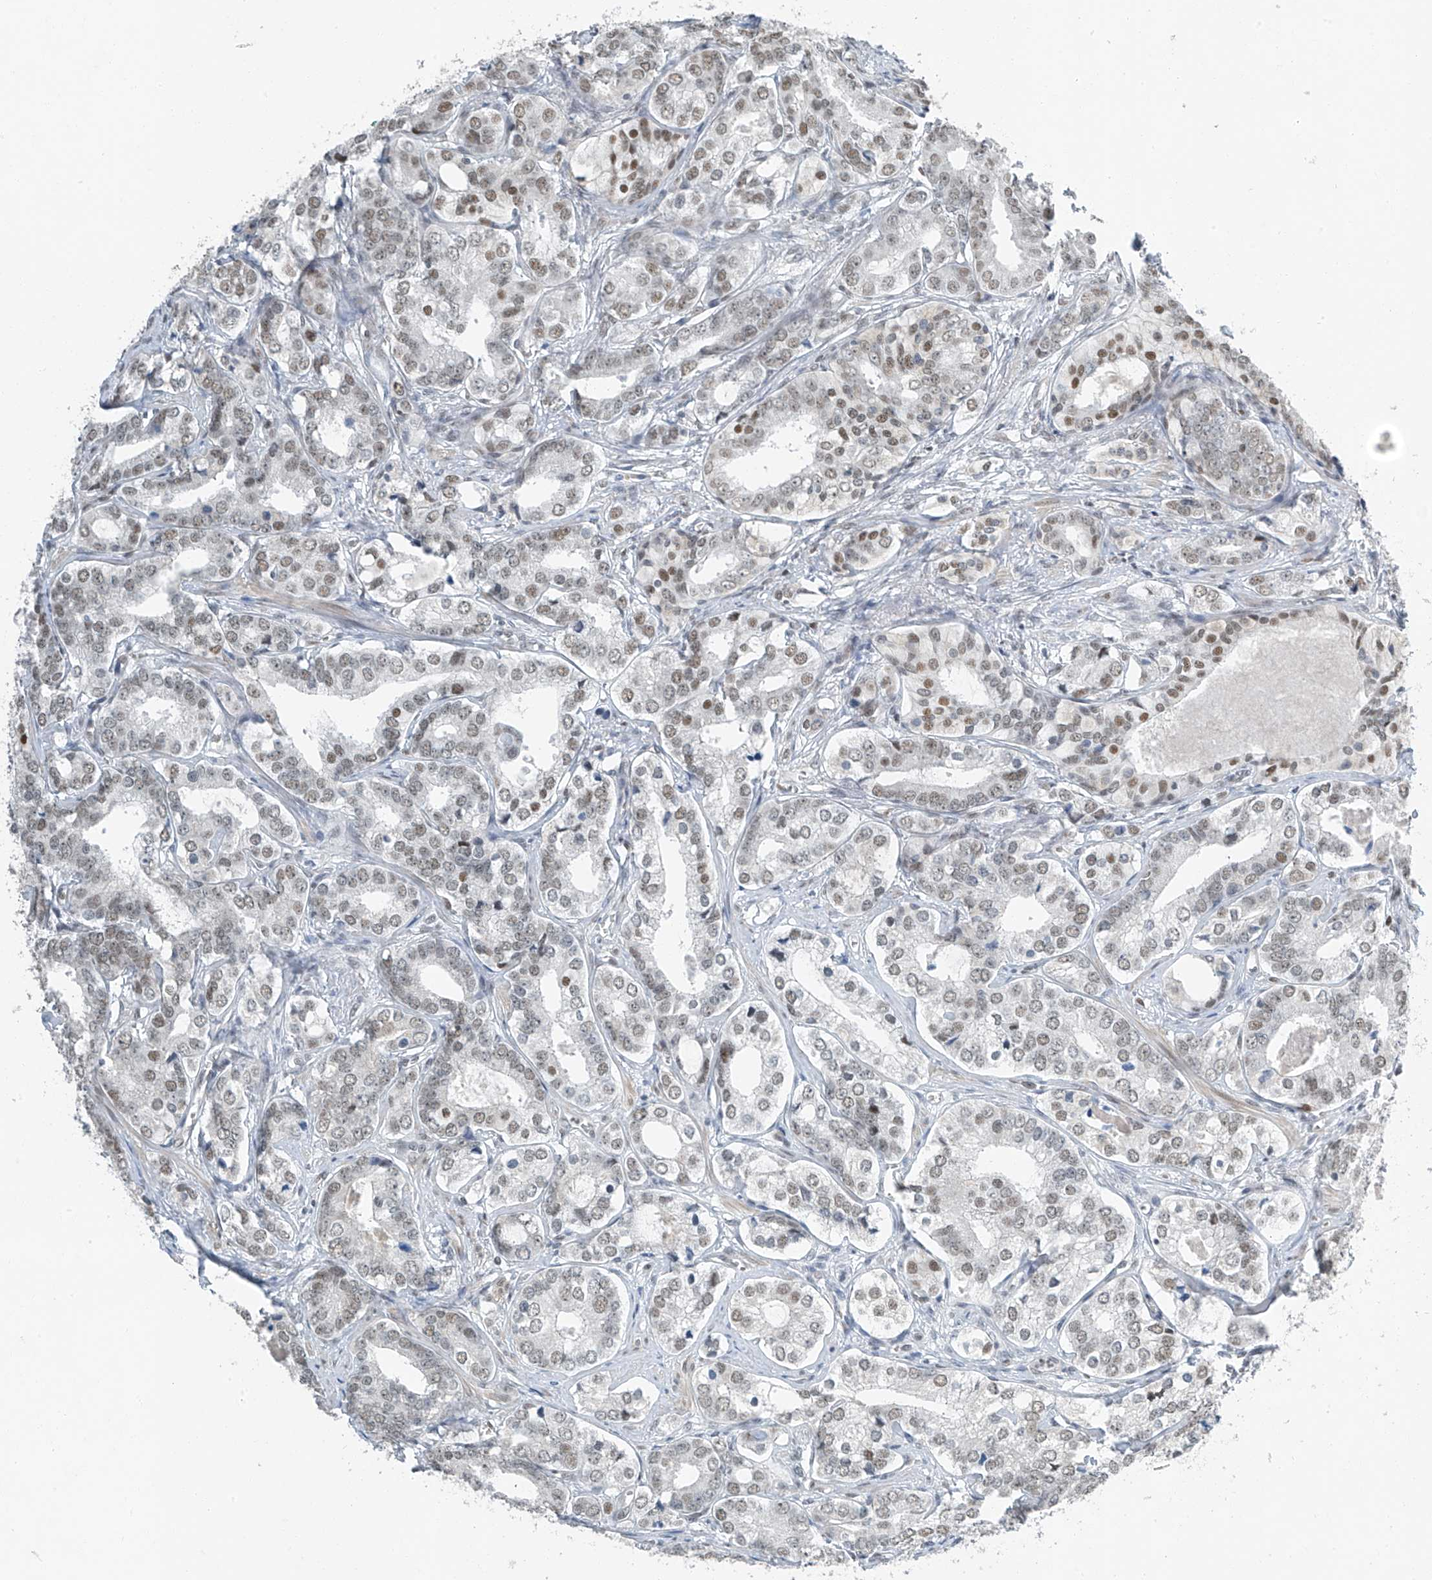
{"staining": {"intensity": "moderate", "quantity": "25%-75%", "location": "nuclear"}, "tissue": "prostate cancer", "cell_type": "Tumor cells", "image_type": "cancer", "snomed": [{"axis": "morphology", "description": "Adenocarcinoma, High grade"}, {"axis": "topography", "description": "Prostate"}], "caption": "The image exhibits a brown stain indicating the presence of a protein in the nuclear of tumor cells in high-grade adenocarcinoma (prostate).", "gene": "TAF8", "patient": {"sex": "male", "age": 62}}